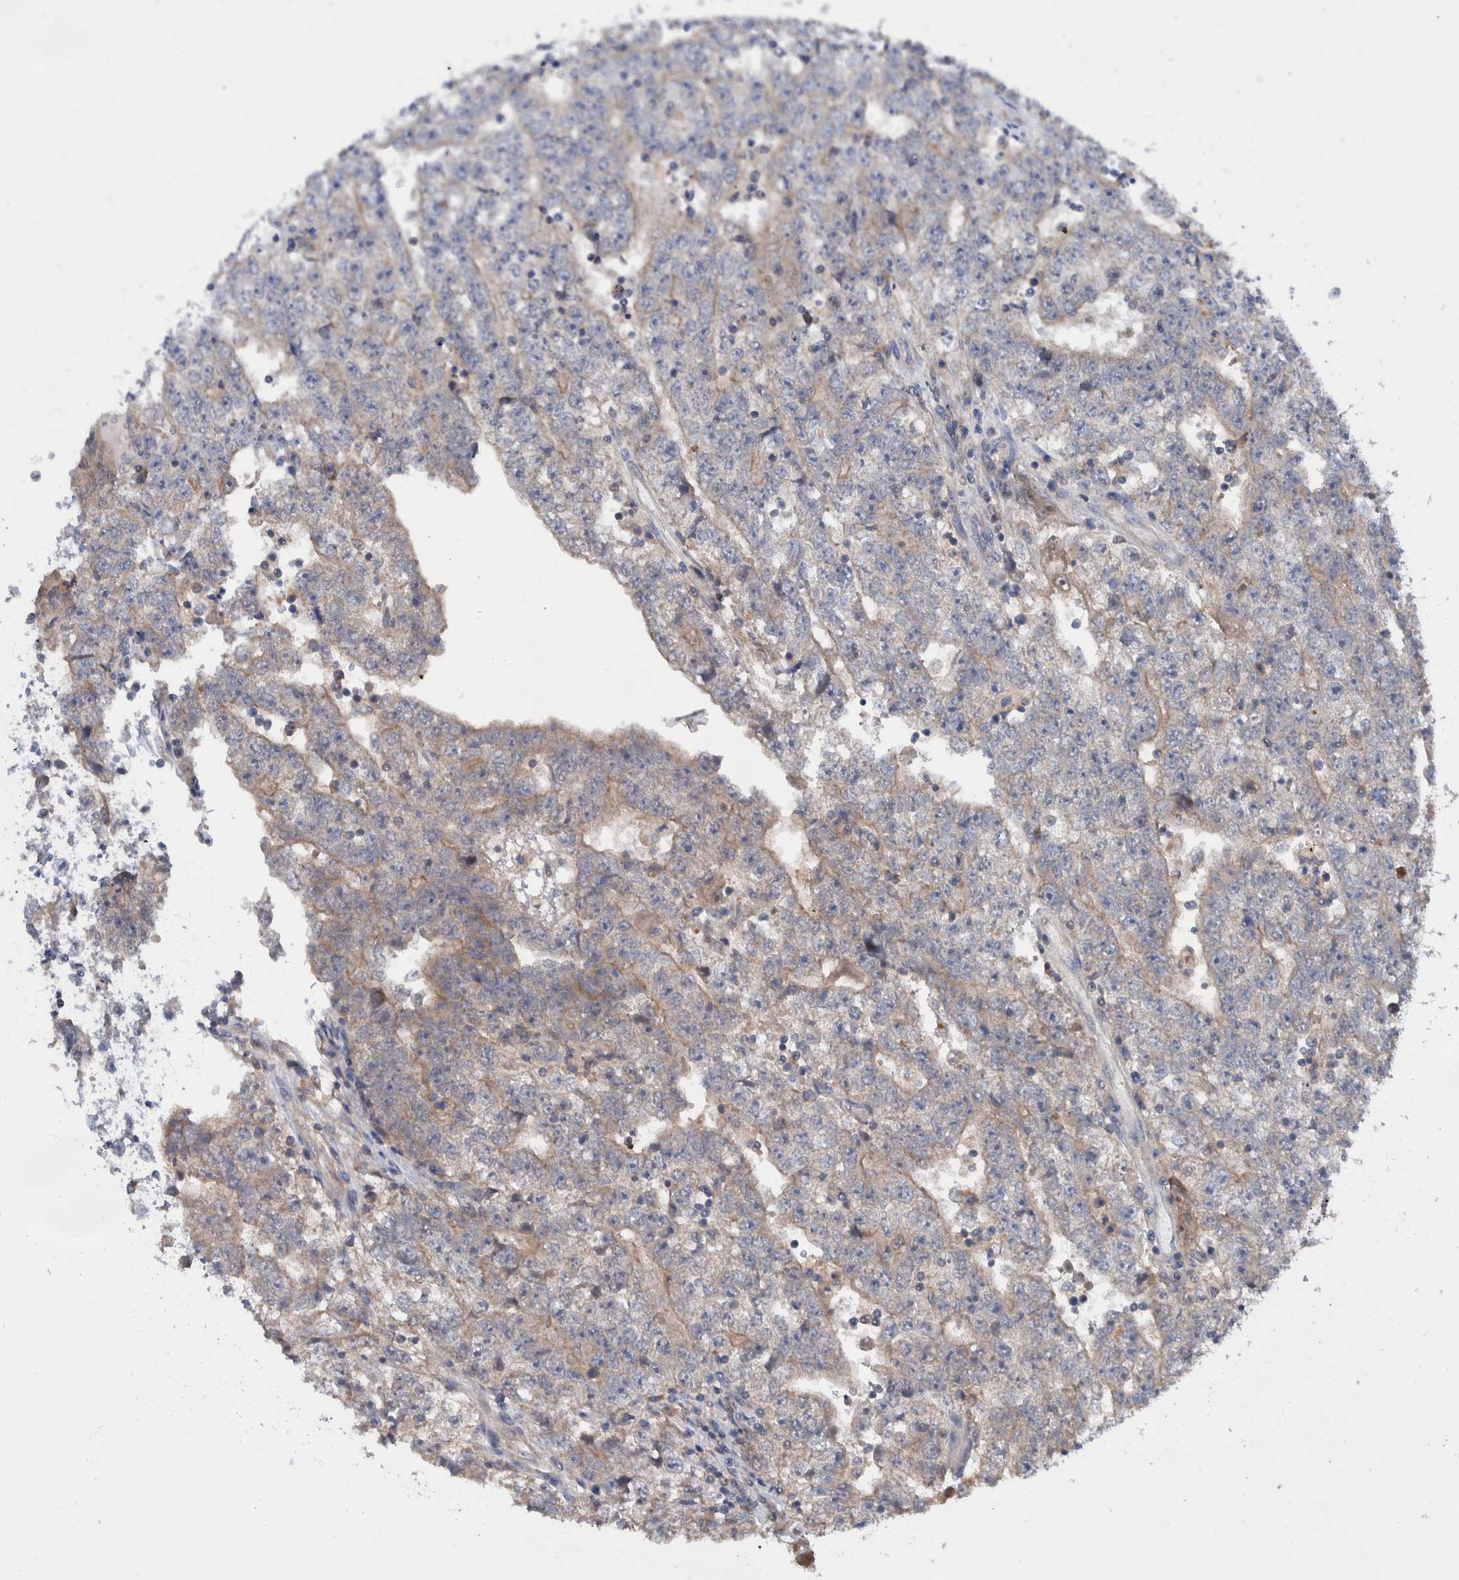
{"staining": {"intensity": "negative", "quantity": "none", "location": "none"}, "tissue": "testis cancer", "cell_type": "Tumor cells", "image_type": "cancer", "snomed": [{"axis": "morphology", "description": "Carcinoma, Embryonal, NOS"}, {"axis": "topography", "description": "Testis"}], "caption": "This is a image of immunohistochemistry staining of embryonal carcinoma (testis), which shows no positivity in tumor cells. (DAB immunohistochemistry visualized using brightfield microscopy, high magnification).", "gene": "PLPBP", "patient": {"sex": "male", "age": 25}}